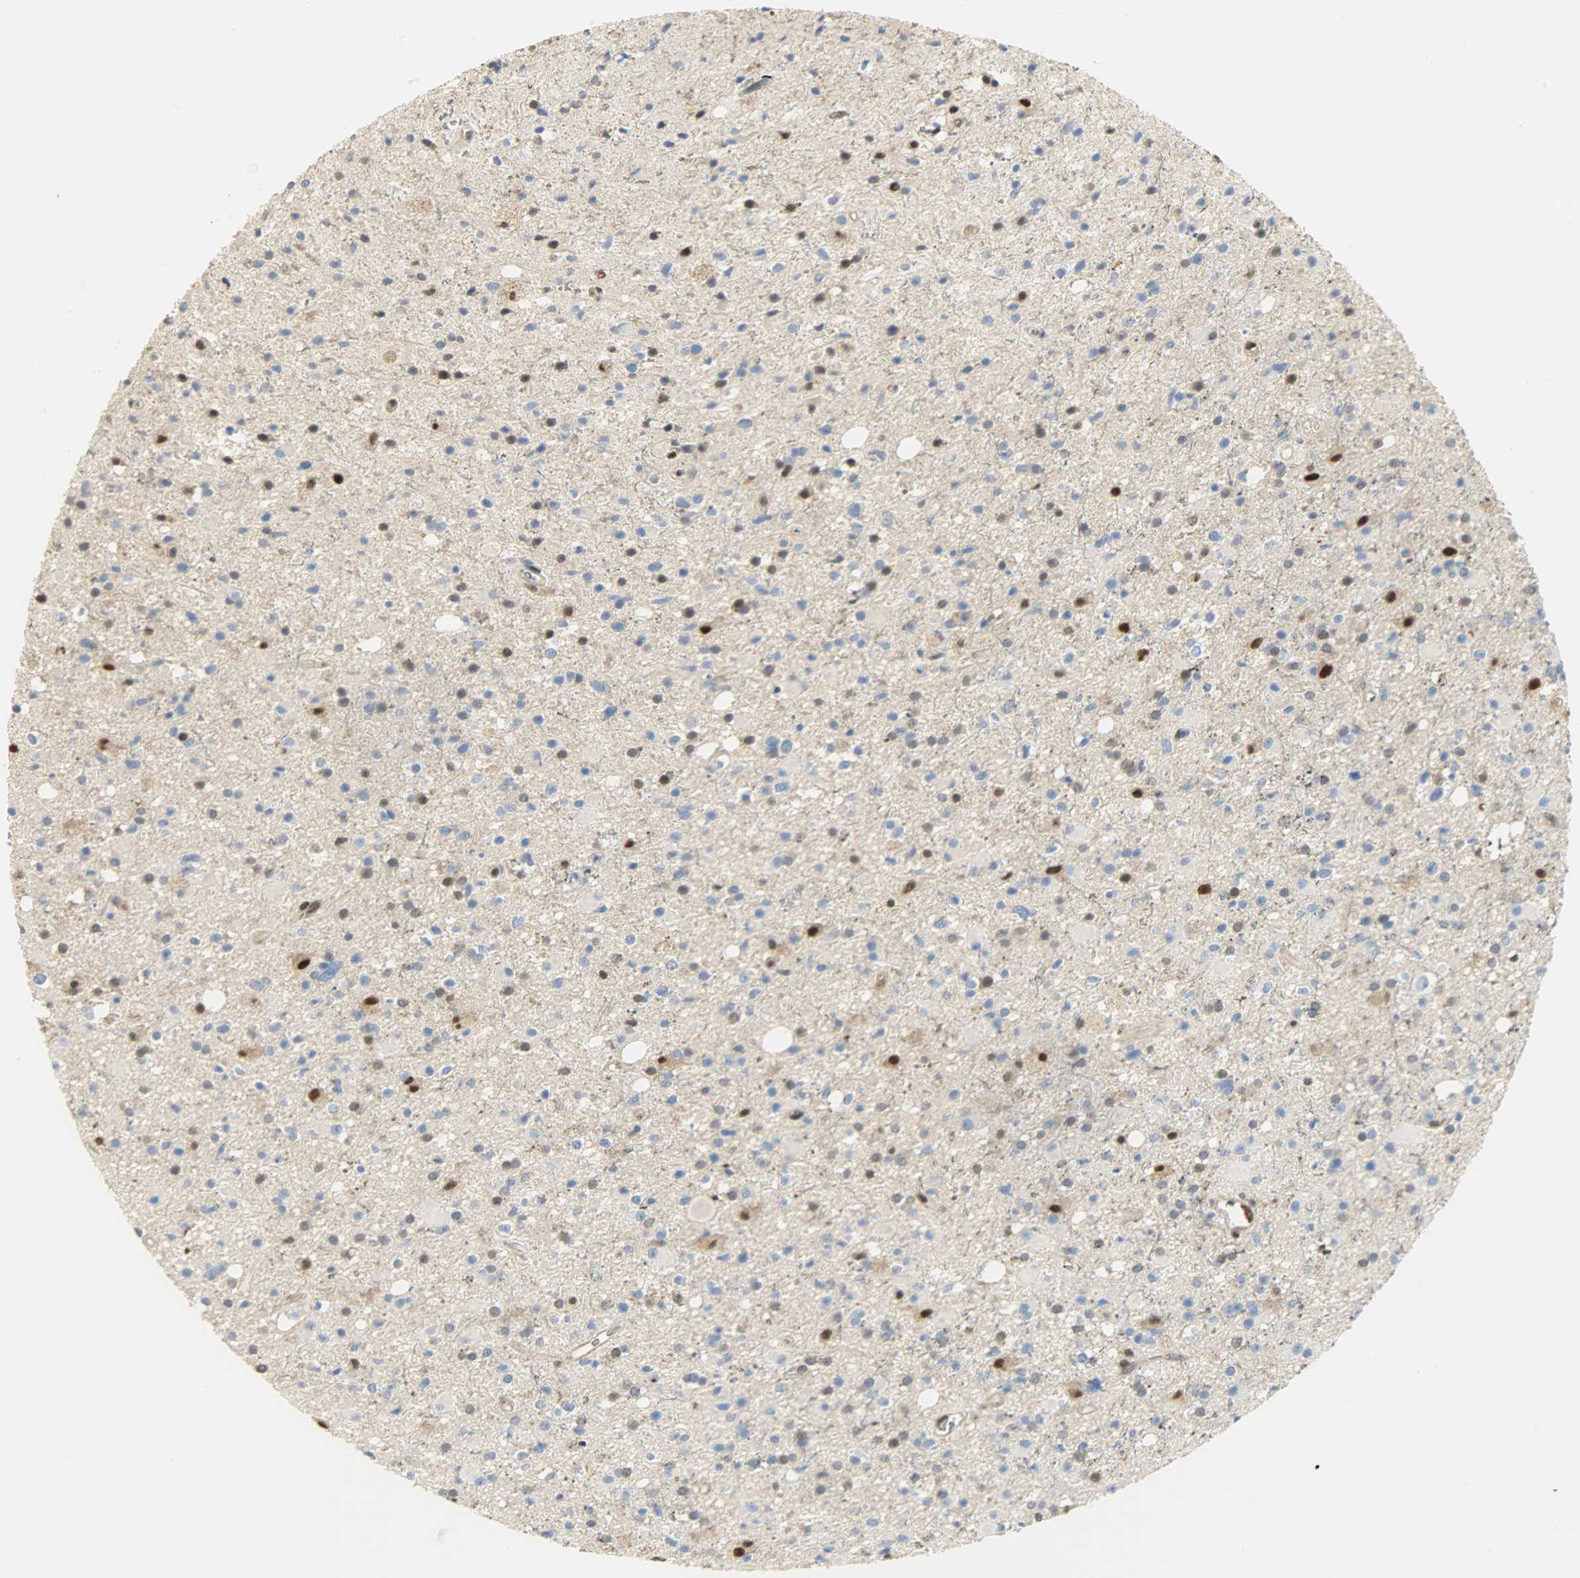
{"staining": {"intensity": "strong", "quantity": "<25%", "location": "nuclear"}, "tissue": "glioma", "cell_type": "Tumor cells", "image_type": "cancer", "snomed": [{"axis": "morphology", "description": "Glioma, malignant, High grade"}, {"axis": "topography", "description": "Brain"}], "caption": "Tumor cells demonstrate medium levels of strong nuclear staining in approximately <25% of cells in malignant glioma (high-grade).", "gene": "NPEPL1", "patient": {"sex": "male", "age": 33}}